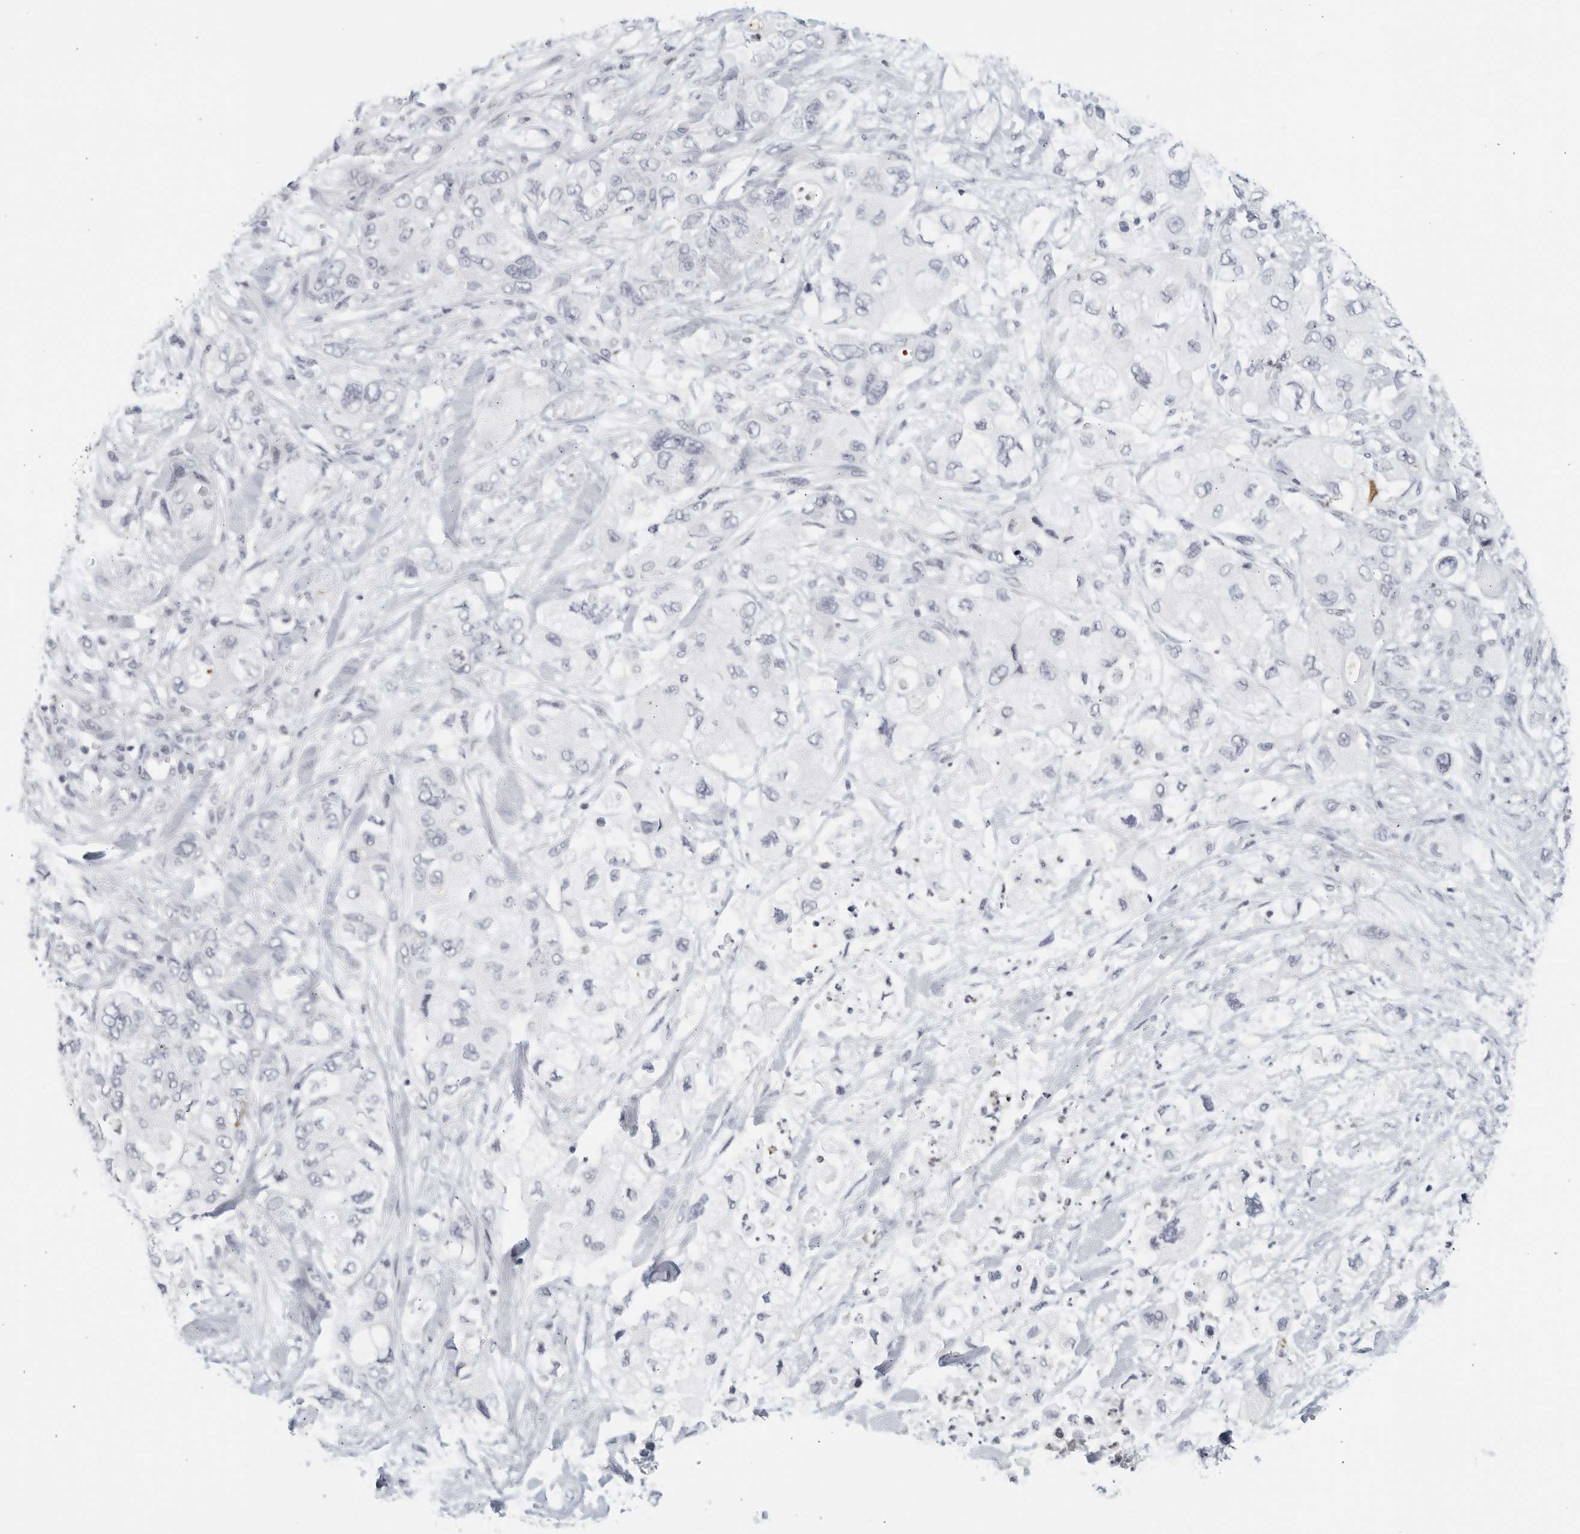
{"staining": {"intensity": "negative", "quantity": "none", "location": "none"}, "tissue": "pancreatic cancer", "cell_type": "Tumor cells", "image_type": "cancer", "snomed": [{"axis": "morphology", "description": "Adenocarcinoma, NOS"}, {"axis": "topography", "description": "Pancreas"}], "caption": "Pancreatic adenocarcinoma was stained to show a protein in brown. There is no significant expression in tumor cells.", "gene": "KLK7", "patient": {"sex": "female", "age": 73}}